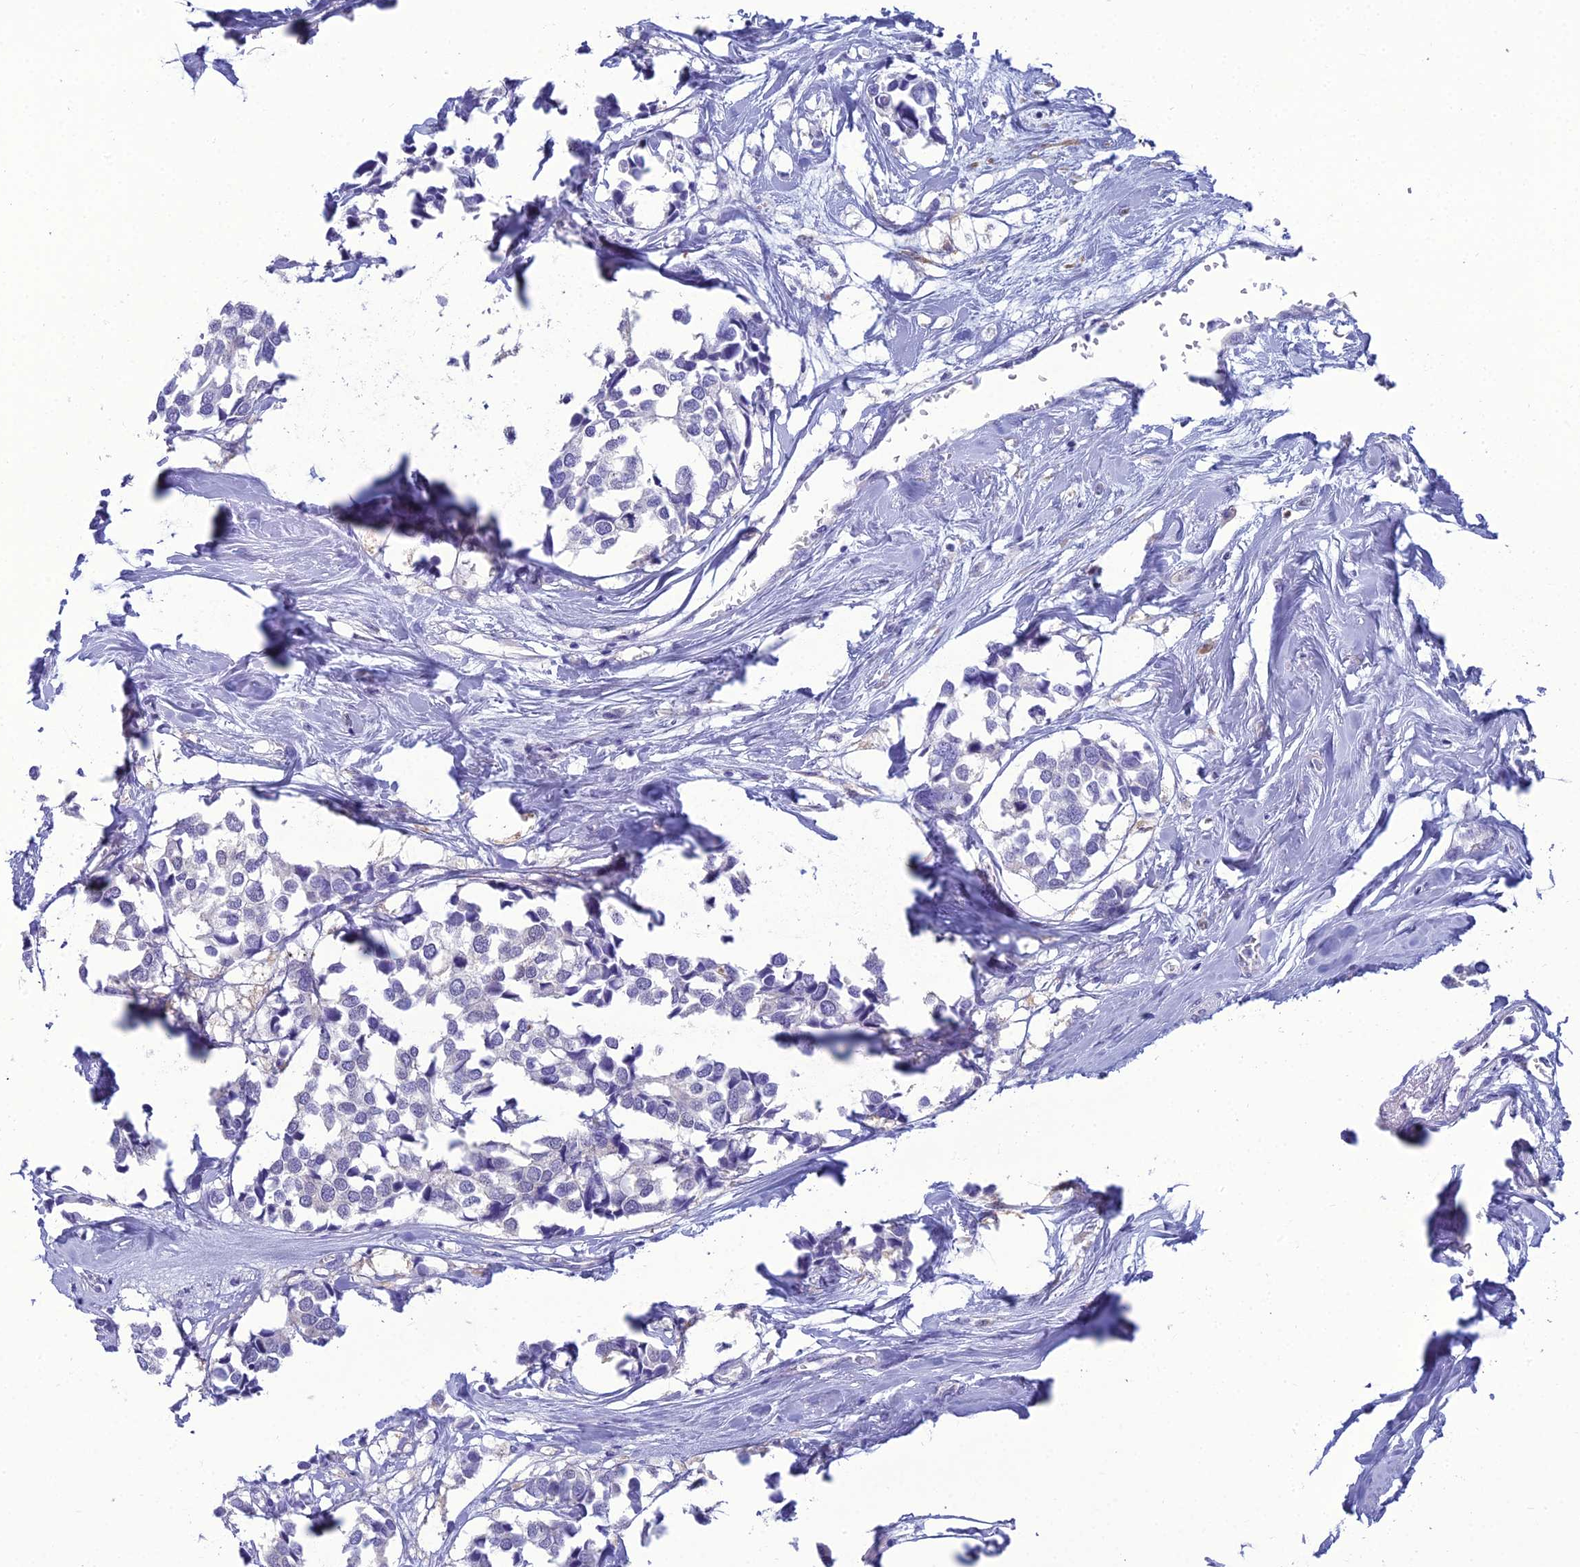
{"staining": {"intensity": "negative", "quantity": "none", "location": "none"}, "tissue": "breast cancer", "cell_type": "Tumor cells", "image_type": "cancer", "snomed": [{"axis": "morphology", "description": "Duct carcinoma"}, {"axis": "topography", "description": "Breast"}], "caption": "Protein analysis of breast cancer (intraductal carcinoma) demonstrates no significant staining in tumor cells. (DAB (3,3'-diaminobenzidine) immunohistochemistry with hematoxylin counter stain).", "gene": "GNPNAT1", "patient": {"sex": "female", "age": 83}}